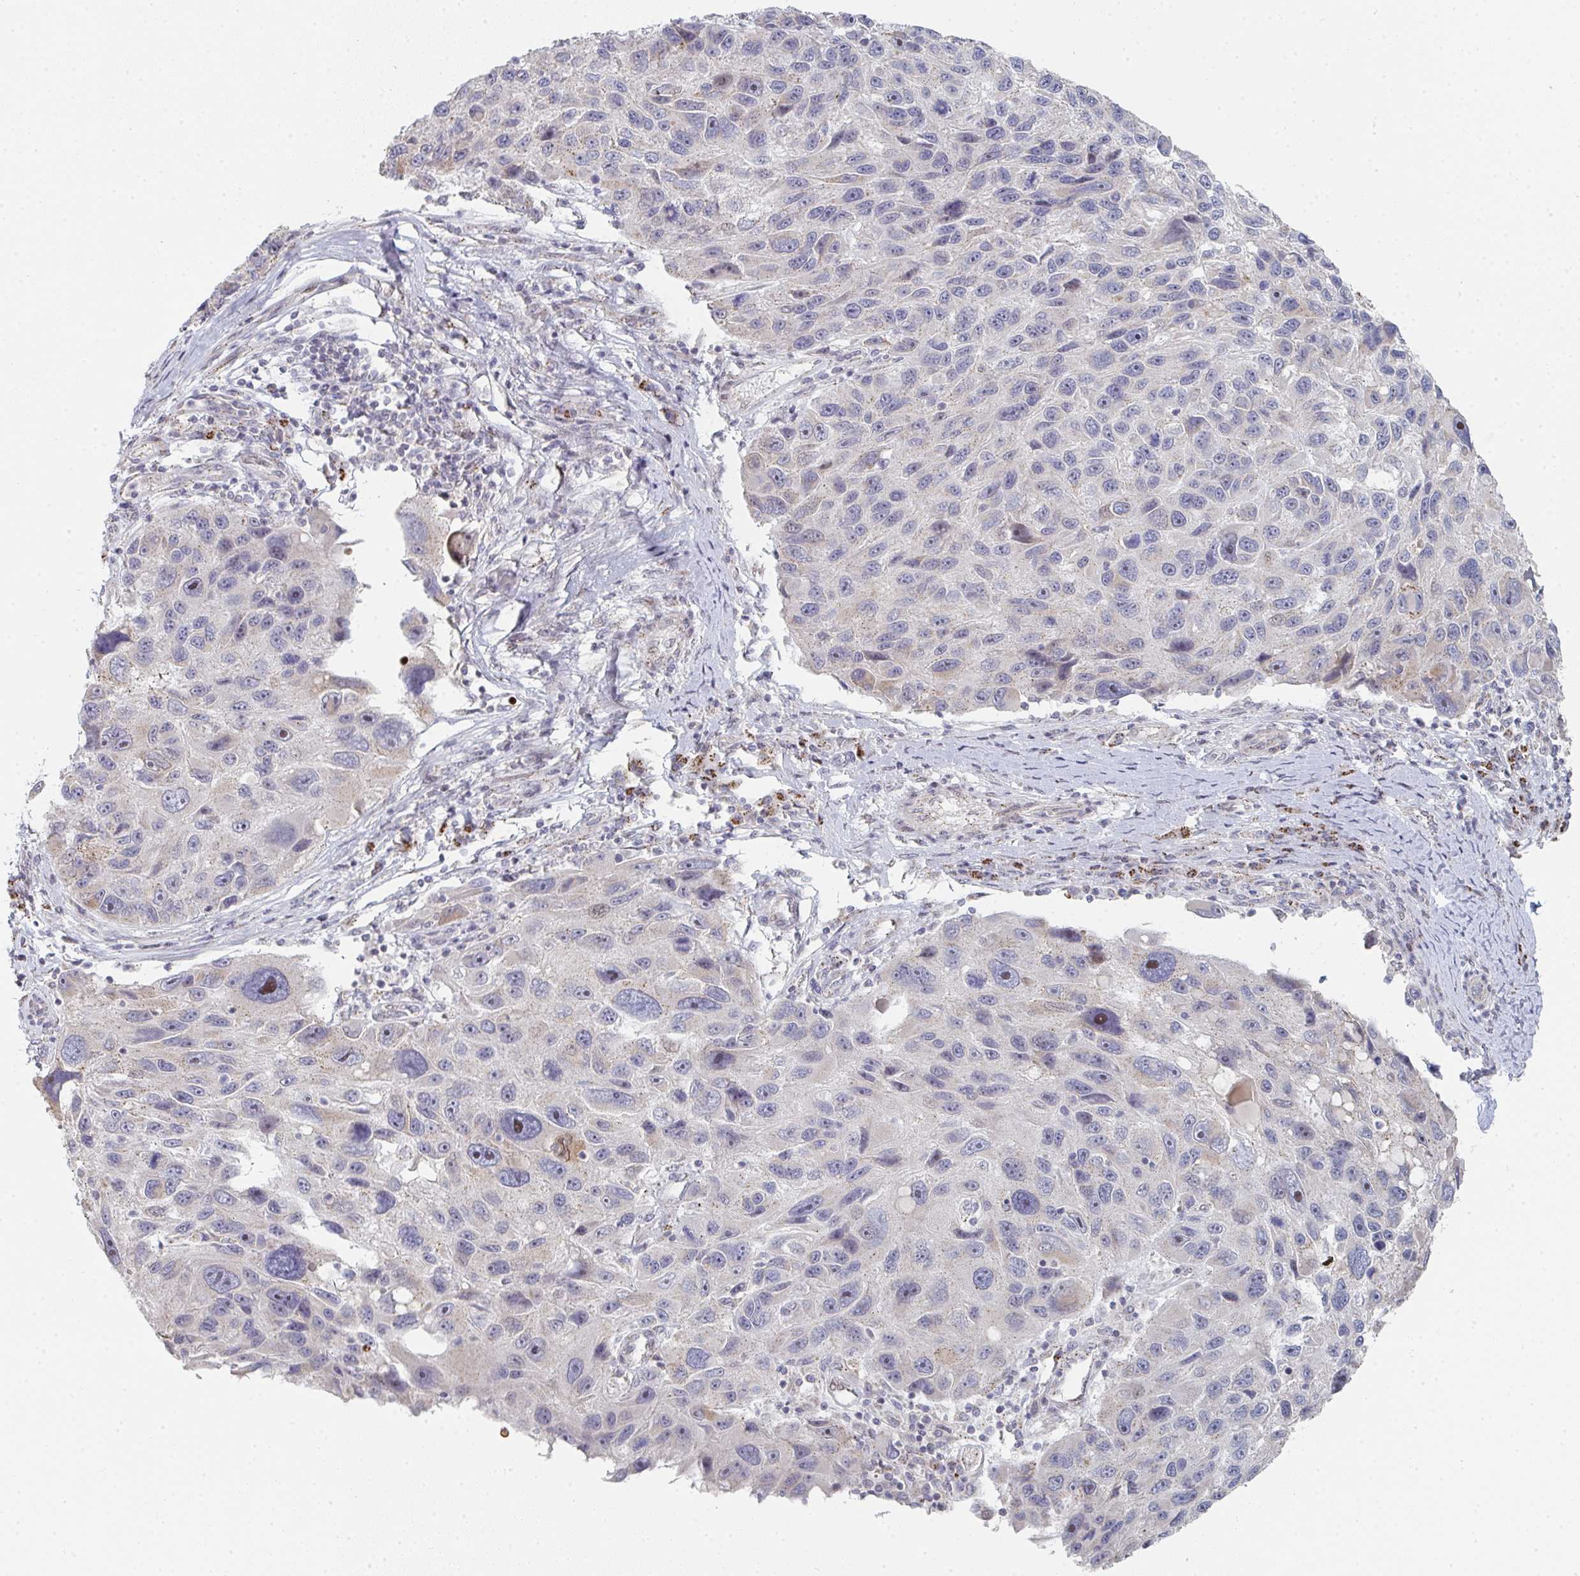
{"staining": {"intensity": "strong", "quantity": "<25%", "location": "nuclear"}, "tissue": "melanoma", "cell_type": "Tumor cells", "image_type": "cancer", "snomed": [{"axis": "morphology", "description": "Malignant melanoma, NOS"}, {"axis": "topography", "description": "Skin"}], "caption": "The immunohistochemical stain shows strong nuclear positivity in tumor cells of malignant melanoma tissue. (DAB IHC with brightfield microscopy, high magnification).", "gene": "ZNF526", "patient": {"sex": "male", "age": 53}}